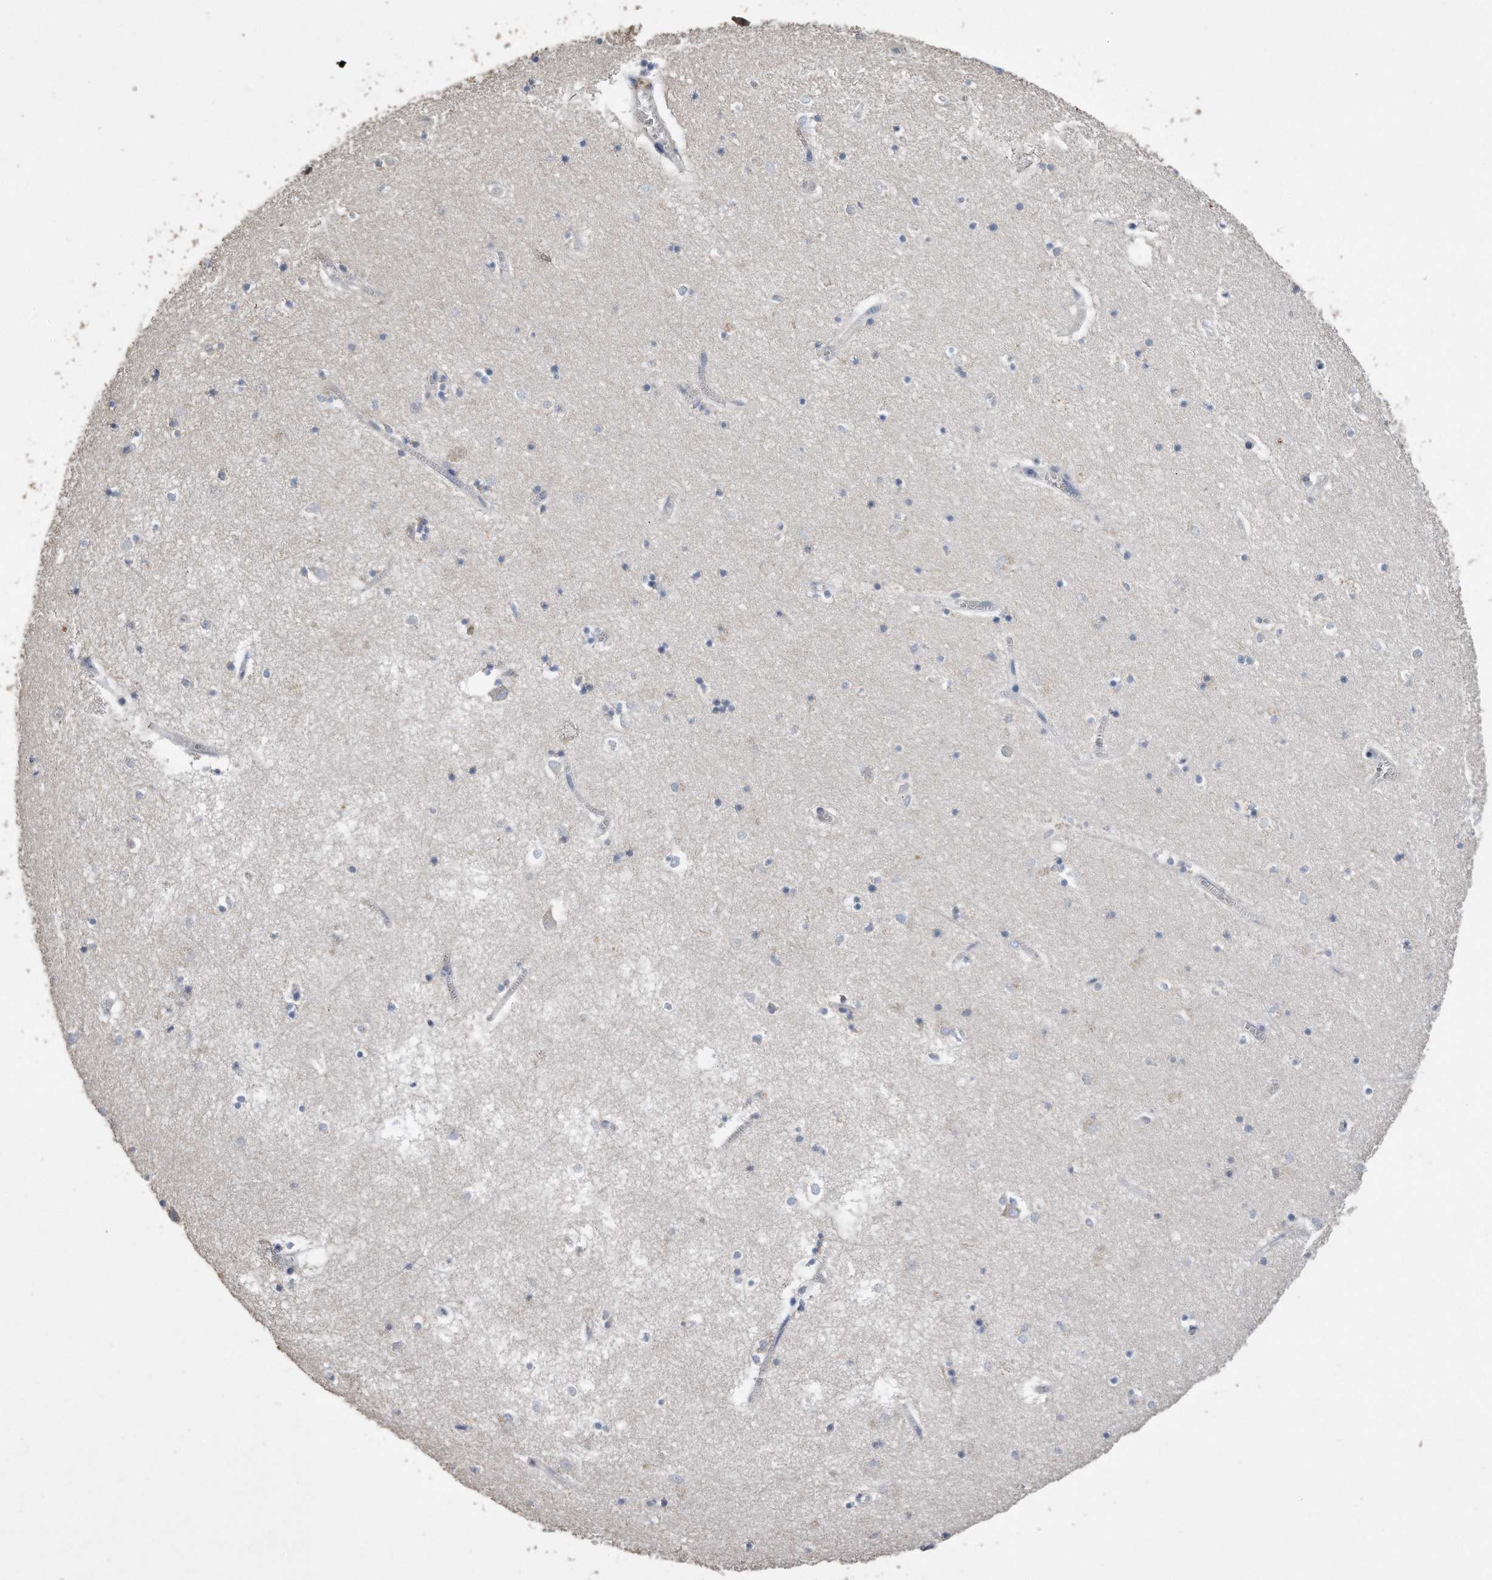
{"staining": {"intensity": "negative", "quantity": "none", "location": "none"}, "tissue": "hippocampus", "cell_type": "Glial cells", "image_type": "normal", "snomed": [{"axis": "morphology", "description": "Normal tissue, NOS"}, {"axis": "topography", "description": "Hippocampus"}], "caption": "Hippocampus stained for a protein using immunohistochemistry (IHC) reveals no positivity glial cells.", "gene": "CDCP1", "patient": {"sex": "male", "age": 70}}